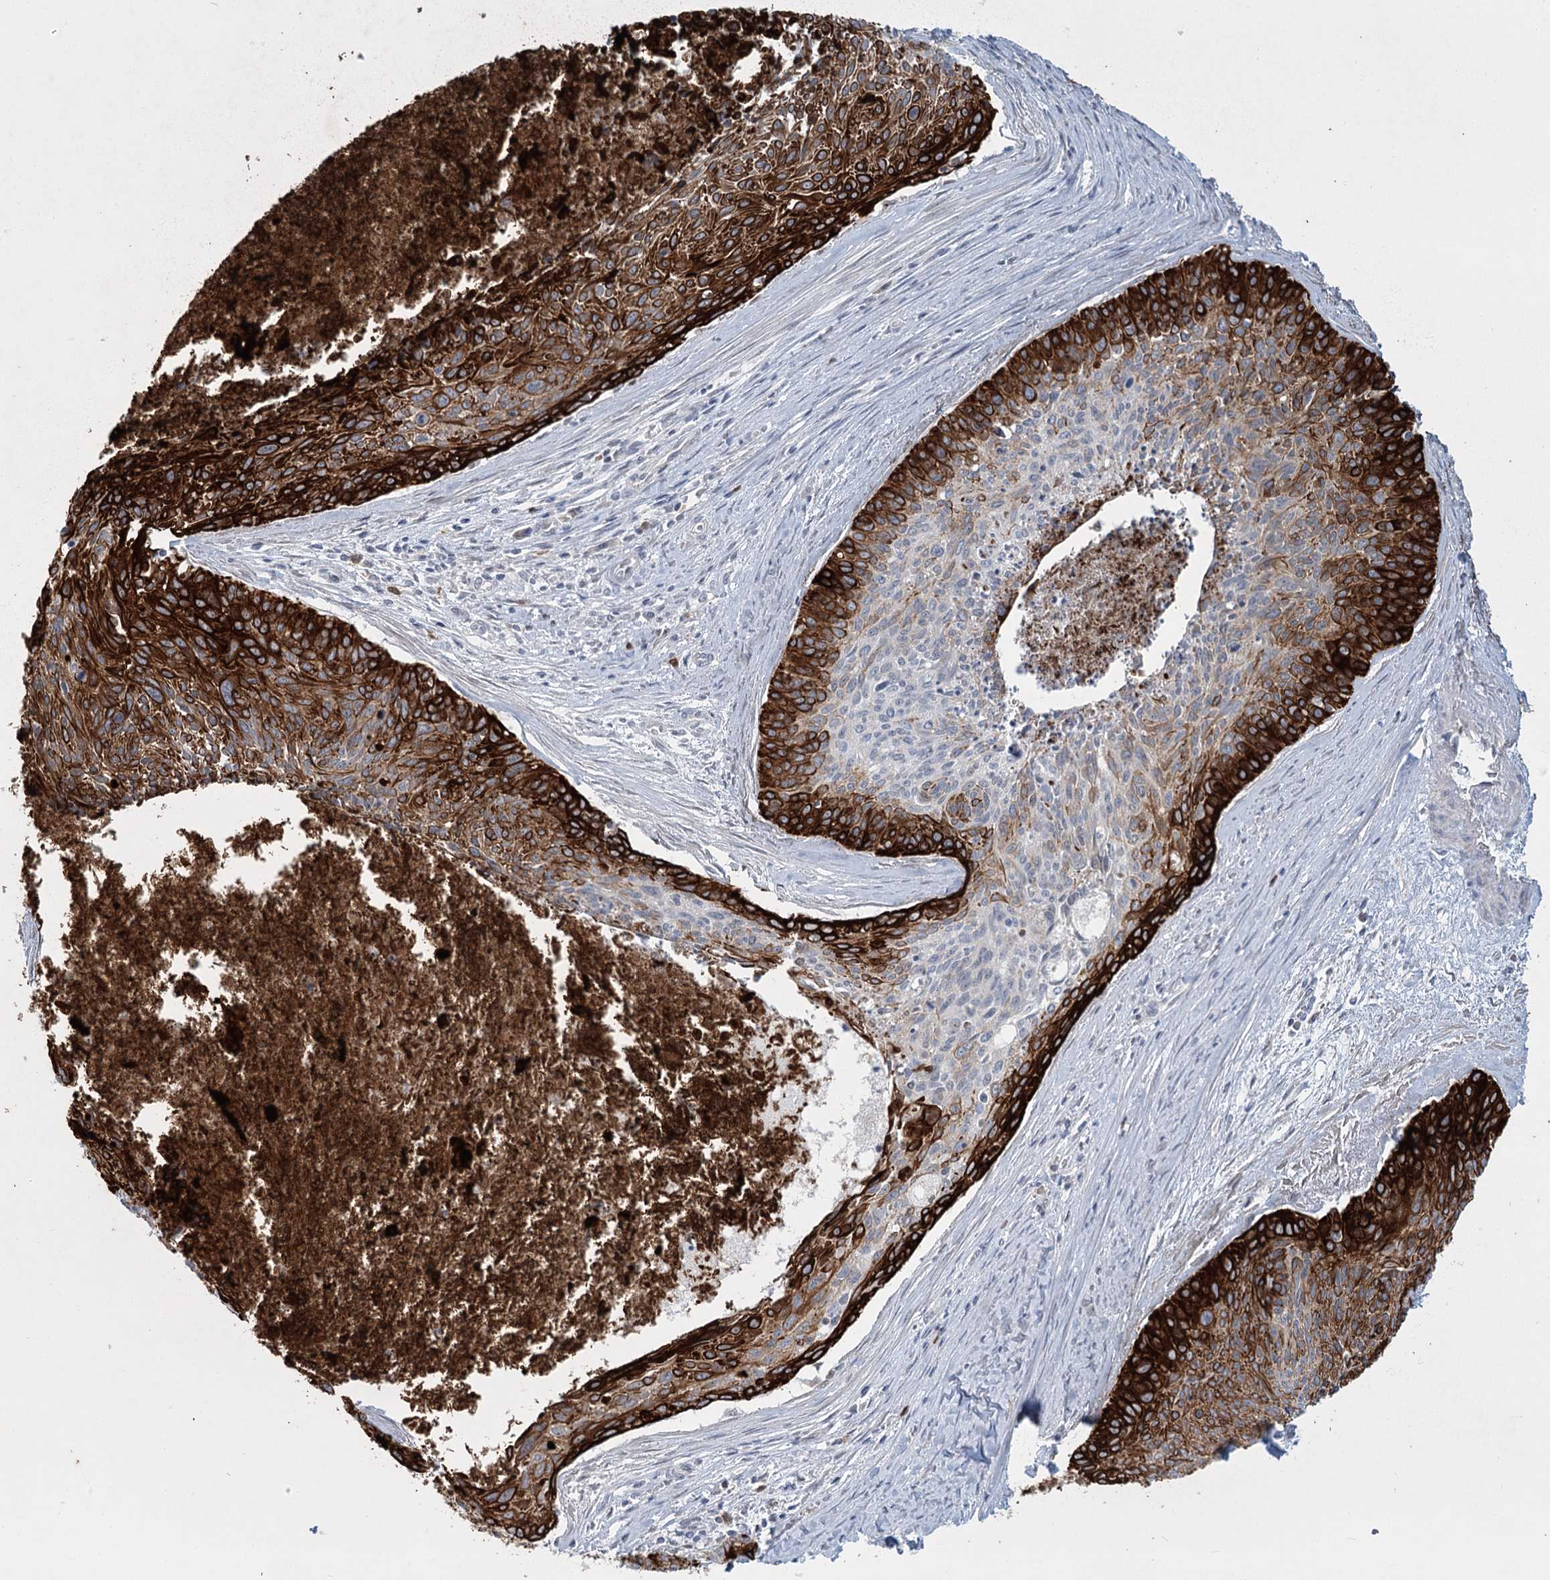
{"staining": {"intensity": "strong", "quantity": "25%-75%", "location": "cytoplasmic/membranous"}, "tissue": "cervical cancer", "cell_type": "Tumor cells", "image_type": "cancer", "snomed": [{"axis": "morphology", "description": "Squamous cell carcinoma, NOS"}, {"axis": "topography", "description": "Cervix"}], "caption": "The photomicrograph demonstrates staining of squamous cell carcinoma (cervical), revealing strong cytoplasmic/membranous protein positivity (brown color) within tumor cells.", "gene": "ABITRAM", "patient": {"sex": "female", "age": 55}}